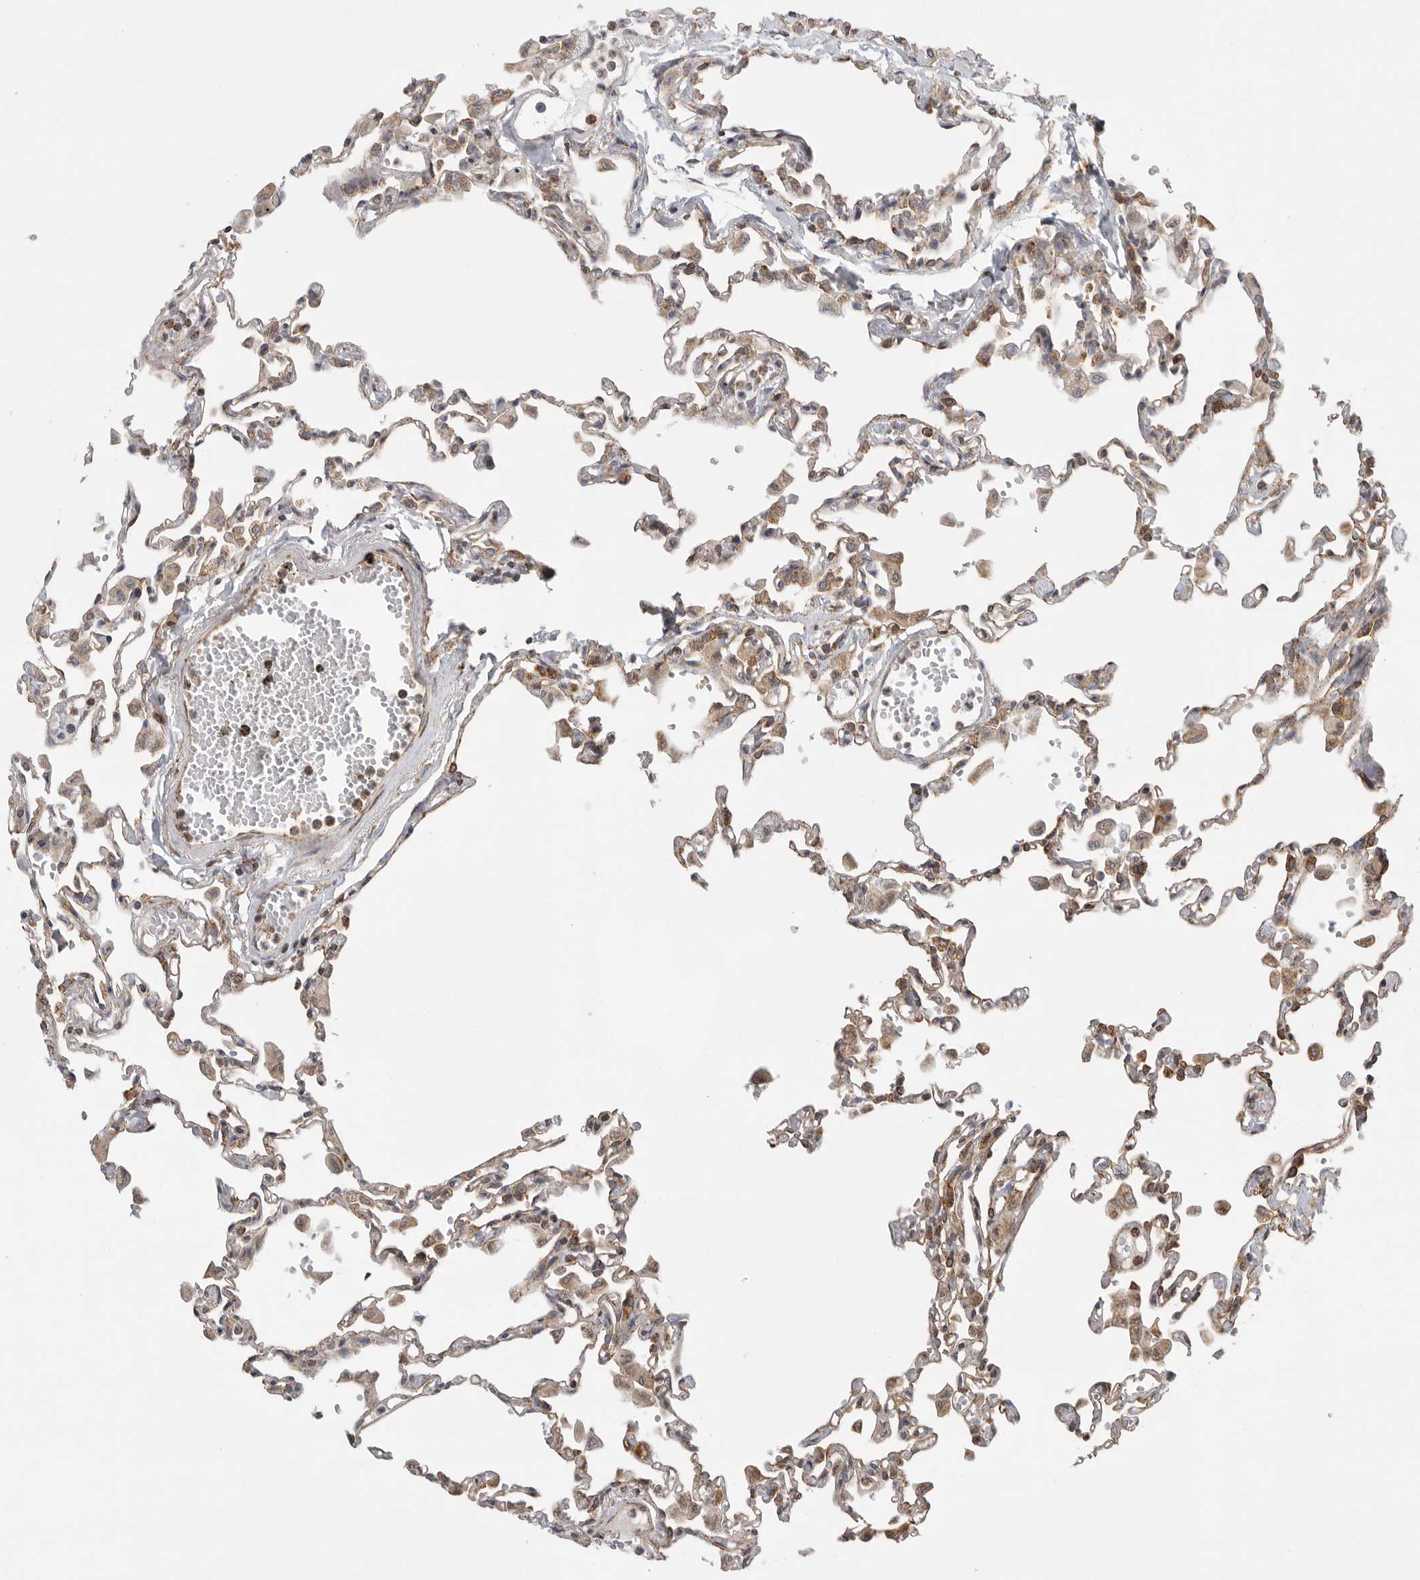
{"staining": {"intensity": "moderate", "quantity": "25%-75%", "location": "cytoplasmic/membranous"}, "tissue": "lung", "cell_type": "Alveolar cells", "image_type": "normal", "snomed": [{"axis": "morphology", "description": "Normal tissue, NOS"}, {"axis": "topography", "description": "Bronchus"}, {"axis": "topography", "description": "Lung"}], "caption": "Unremarkable lung exhibits moderate cytoplasmic/membranous positivity in about 25%-75% of alveolar cells.", "gene": "FKBP8", "patient": {"sex": "female", "age": 49}}